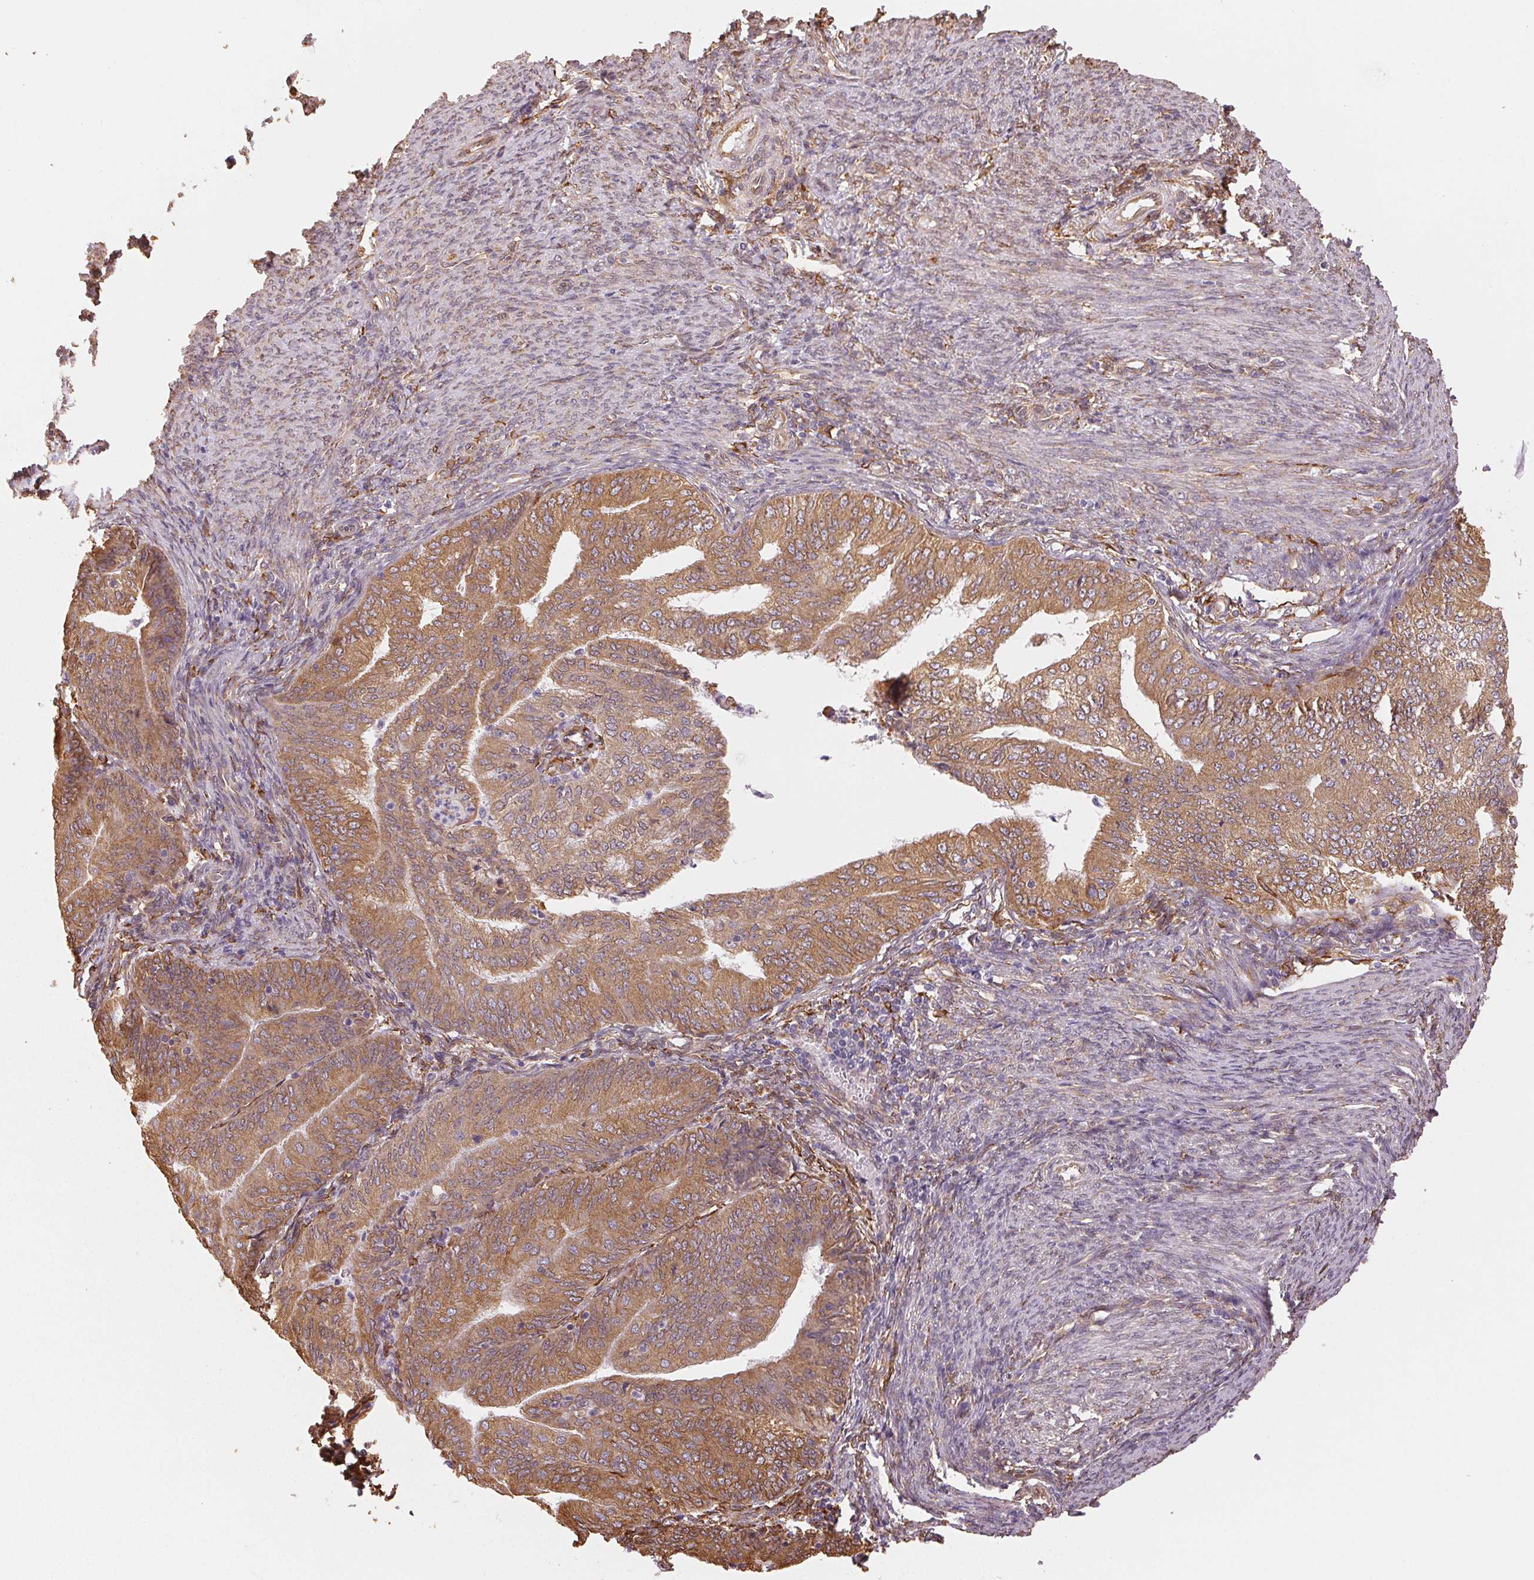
{"staining": {"intensity": "moderate", "quantity": ">75%", "location": "cytoplasmic/membranous"}, "tissue": "endometrial cancer", "cell_type": "Tumor cells", "image_type": "cancer", "snomed": [{"axis": "morphology", "description": "Adenocarcinoma, NOS"}, {"axis": "topography", "description": "Endometrium"}], "caption": "Moderate cytoplasmic/membranous staining is seen in approximately >75% of tumor cells in endometrial cancer (adenocarcinoma).", "gene": "RCN3", "patient": {"sex": "female", "age": 57}}